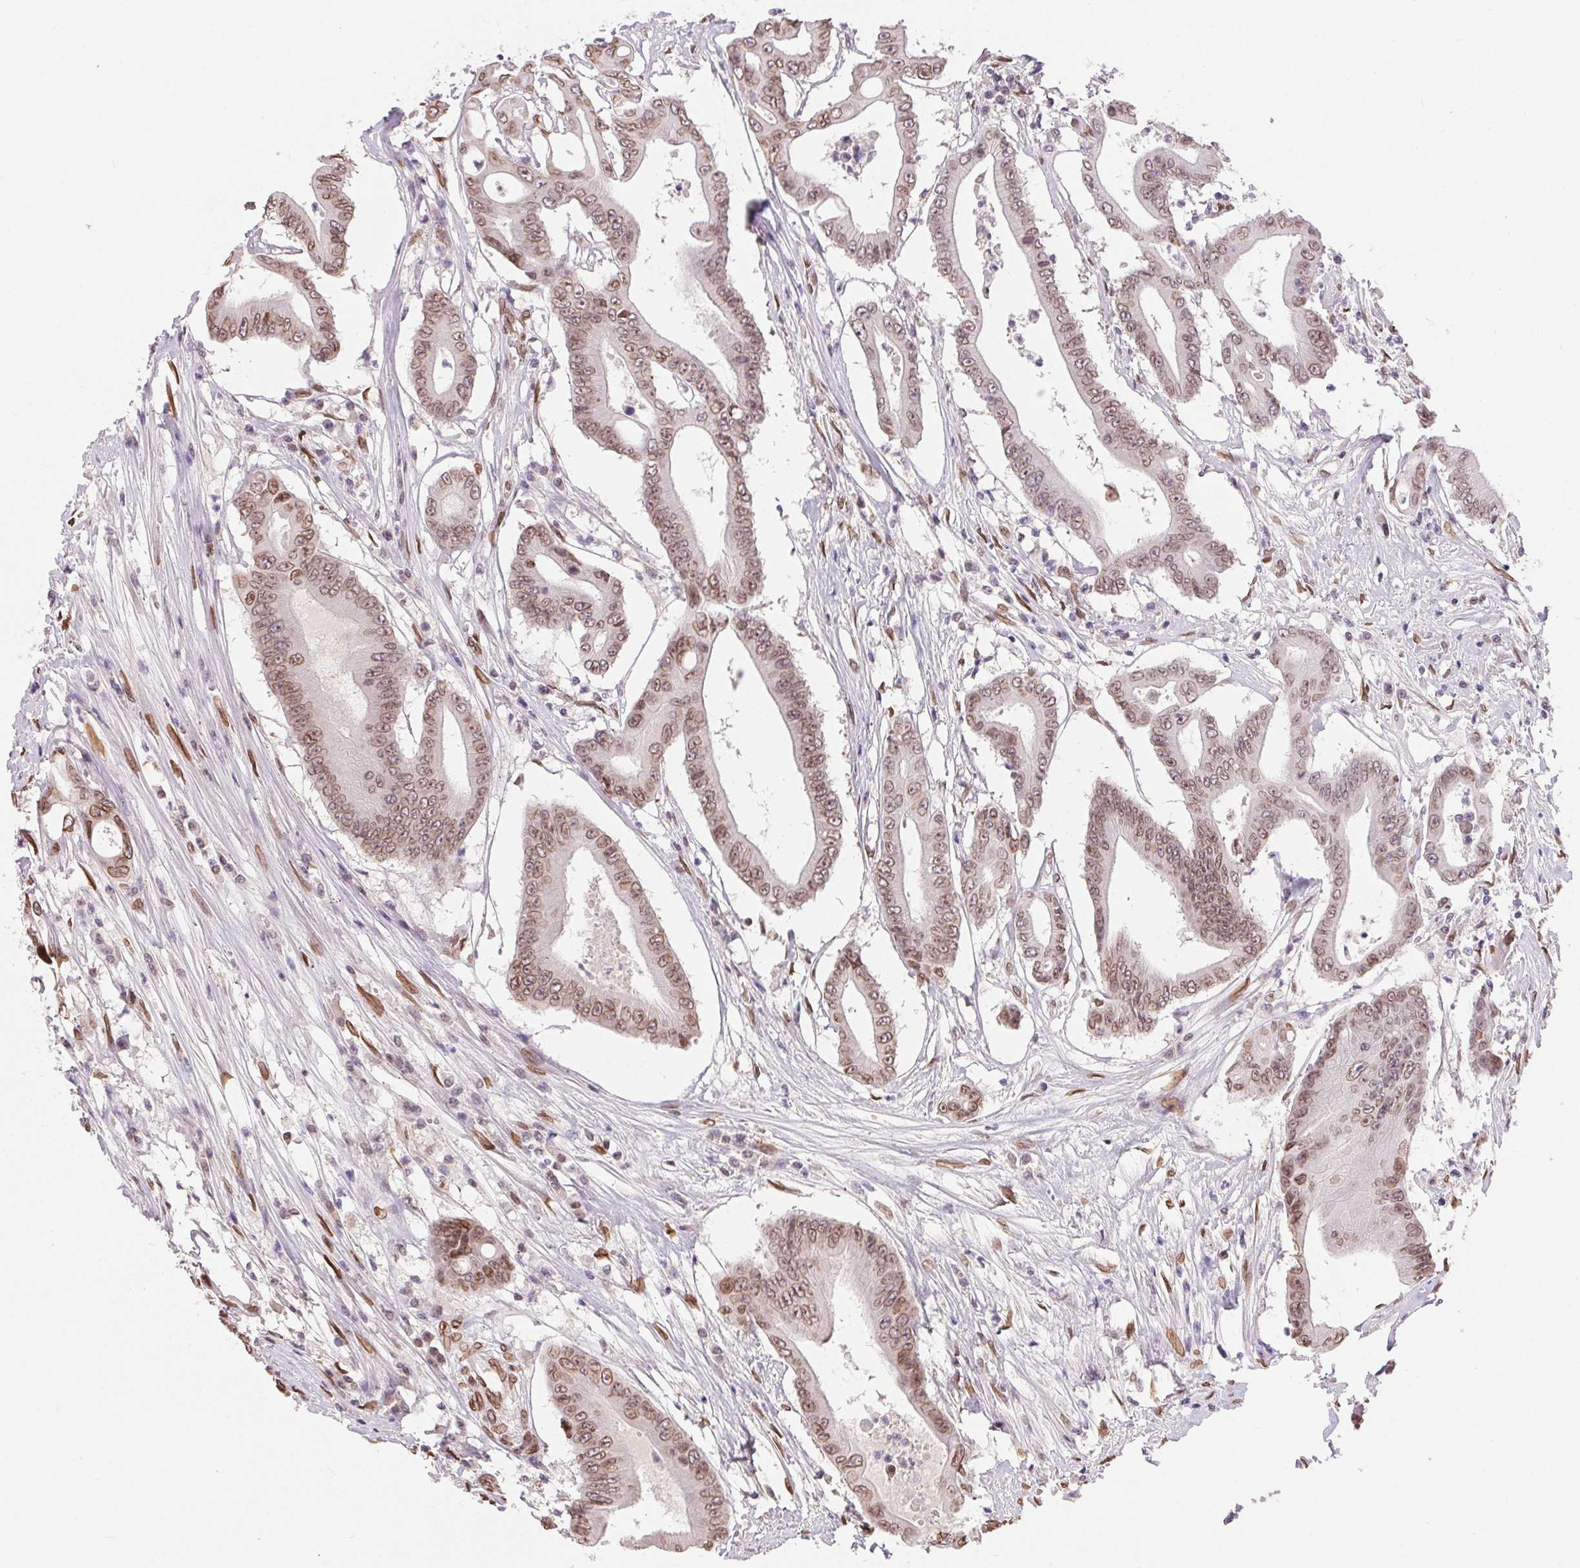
{"staining": {"intensity": "moderate", "quantity": ">75%", "location": "nuclear"}, "tissue": "colorectal cancer", "cell_type": "Tumor cells", "image_type": "cancer", "snomed": [{"axis": "morphology", "description": "Adenocarcinoma, NOS"}, {"axis": "topography", "description": "Rectum"}], "caption": "The image shows staining of colorectal adenocarcinoma, revealing moderate nuclear protein expression (brown color) within tumor cells.", "gene": "TMEM175", "patient": {"sex": "male", "age": 54}}